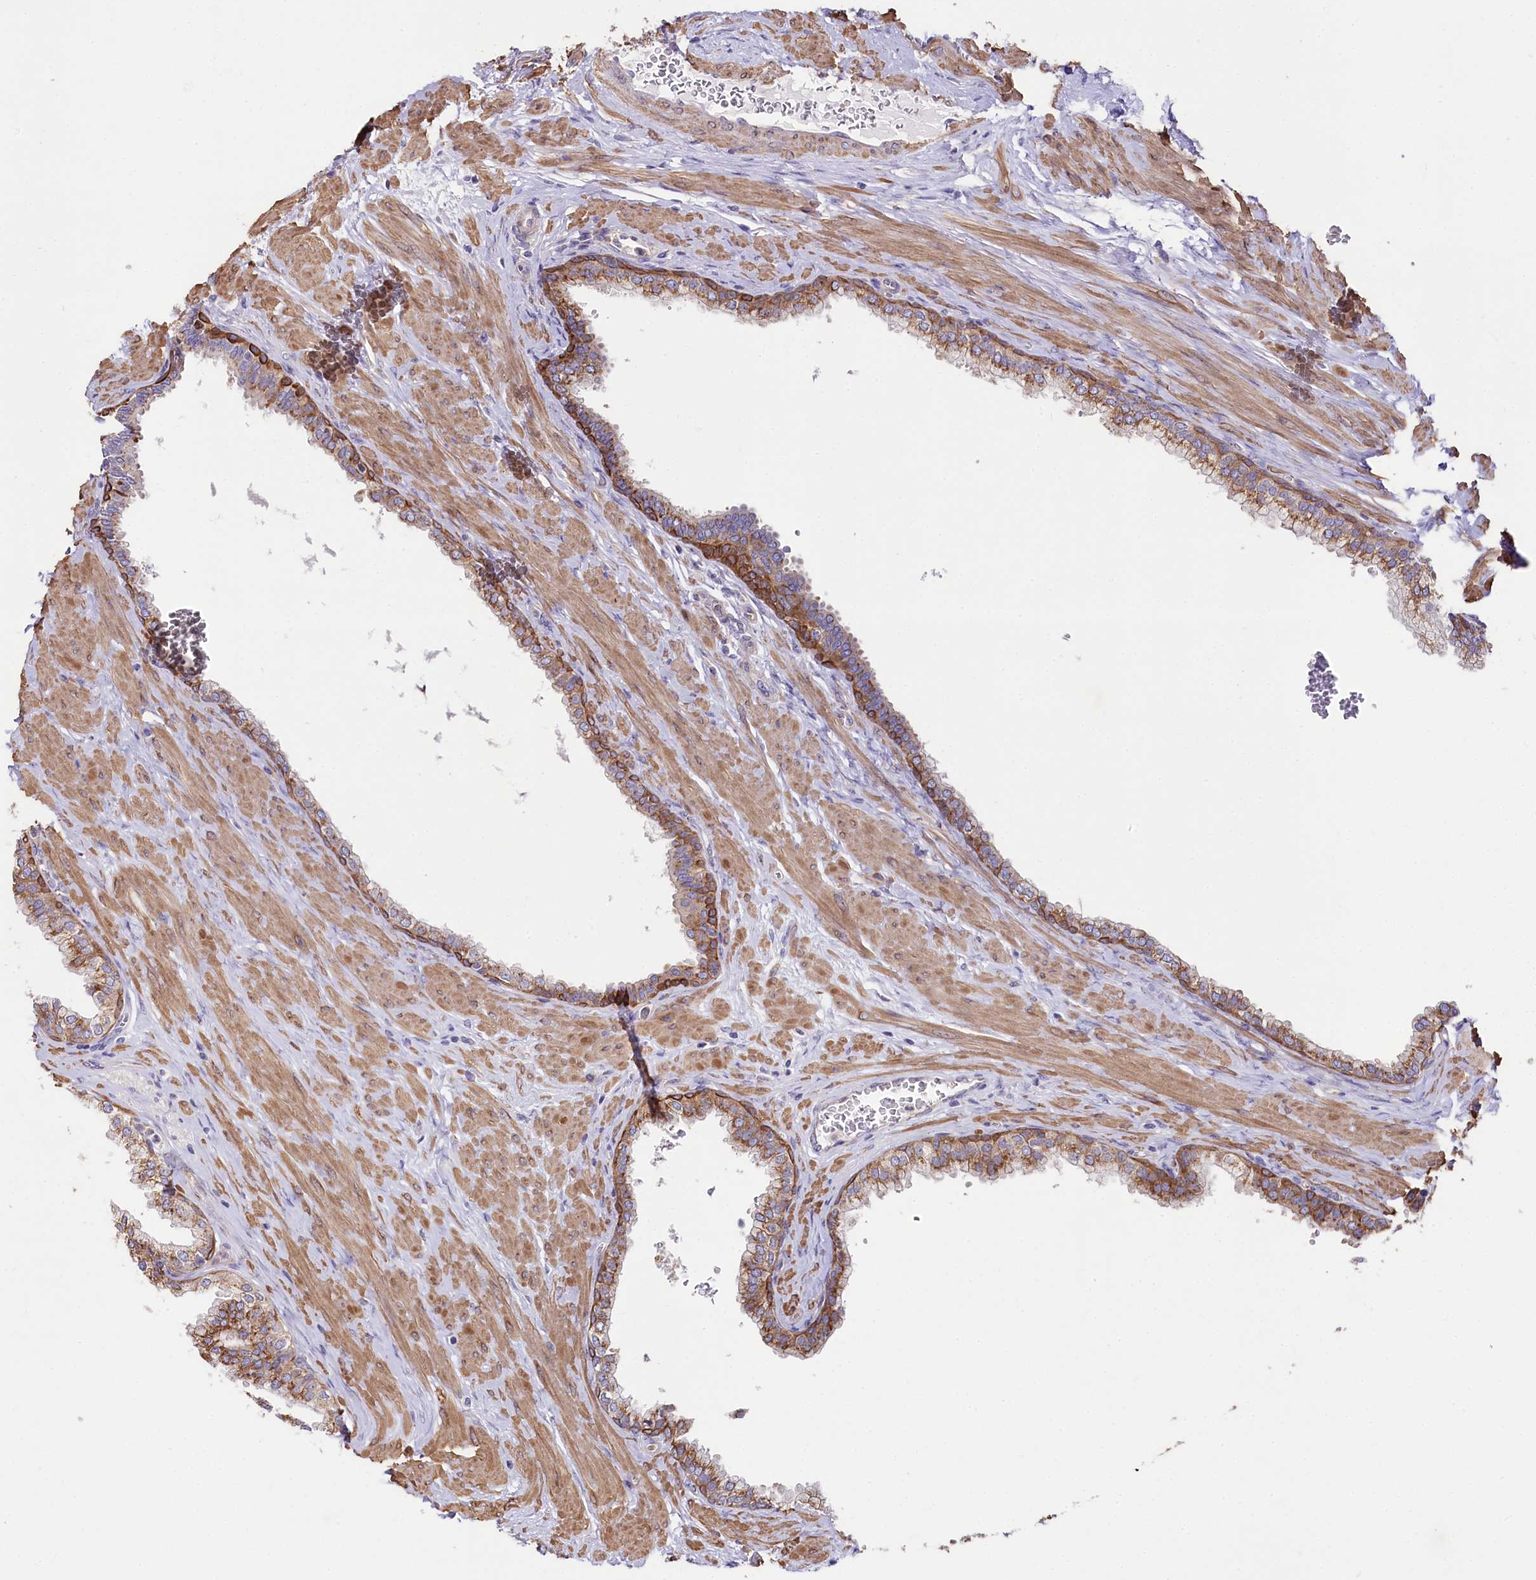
{"staining": {"intensity": "moderate", "quantity": ">75%", "location": "cytoplasmic/membranous"}, "tissue": "prostate", "cell_type": "Glandular cells", "image_type": "normal", "snomed": [{"axis": "morphology", "description": "Normal tissue, NOS"}, {"axis": "morphology", "description": "Urothelial carcinoma, Low grade"}, {"axis": "topography", "description": "Urinary bladder"}, {"axis": "topography", "description": "Prostate"}], "caption": "Unremarkable prostate exhibits moderate cytoplasmic/membranous positivity in about >75% of glandular cells (DAB IHC with brightfield microscopy, high magnification)..", "gene": "STX6", "patient": {"sex": "male", "age": 60}}